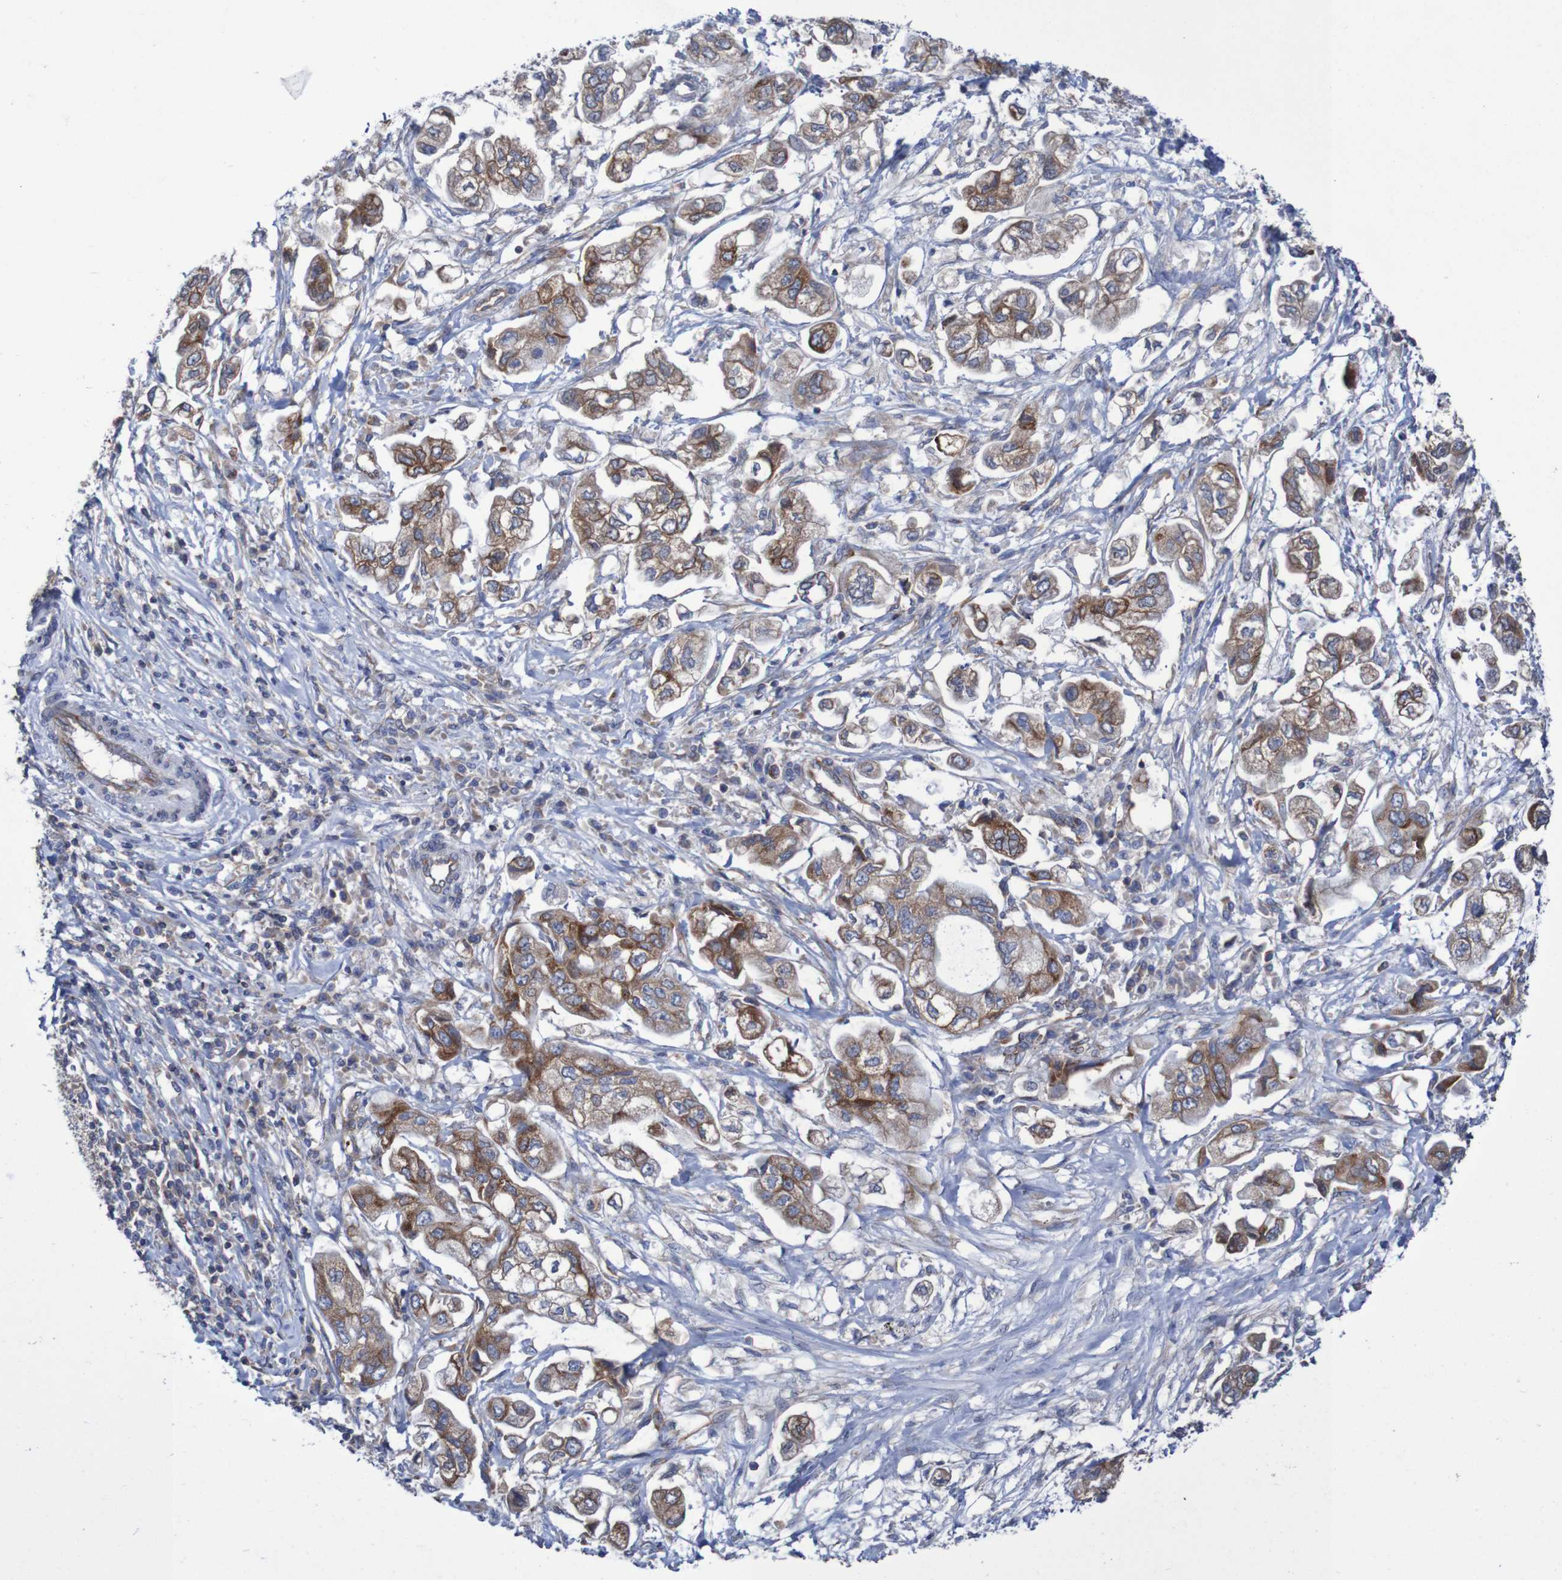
{"staining": {"intensity": "moderate", "quantity": ">75%", "location": "cytoplasmic/membranous"}, "tissue": "stomach cancer", "cell_type": "Tumor cells", "image_type": "cancer", "snomed": [{"axis": "morphology", "description": "Adenocarcinoma, NOS"}, {"axis": "topography", "description": "Stomach"}], "caption": "Moderate cytoplasmic/membranous protein positivity is seen in approximately >75% of tumor cells in adenocarcinoma (stomach).", "gene": "FXR2", "patient": {"sex": "male", "age": 62}}